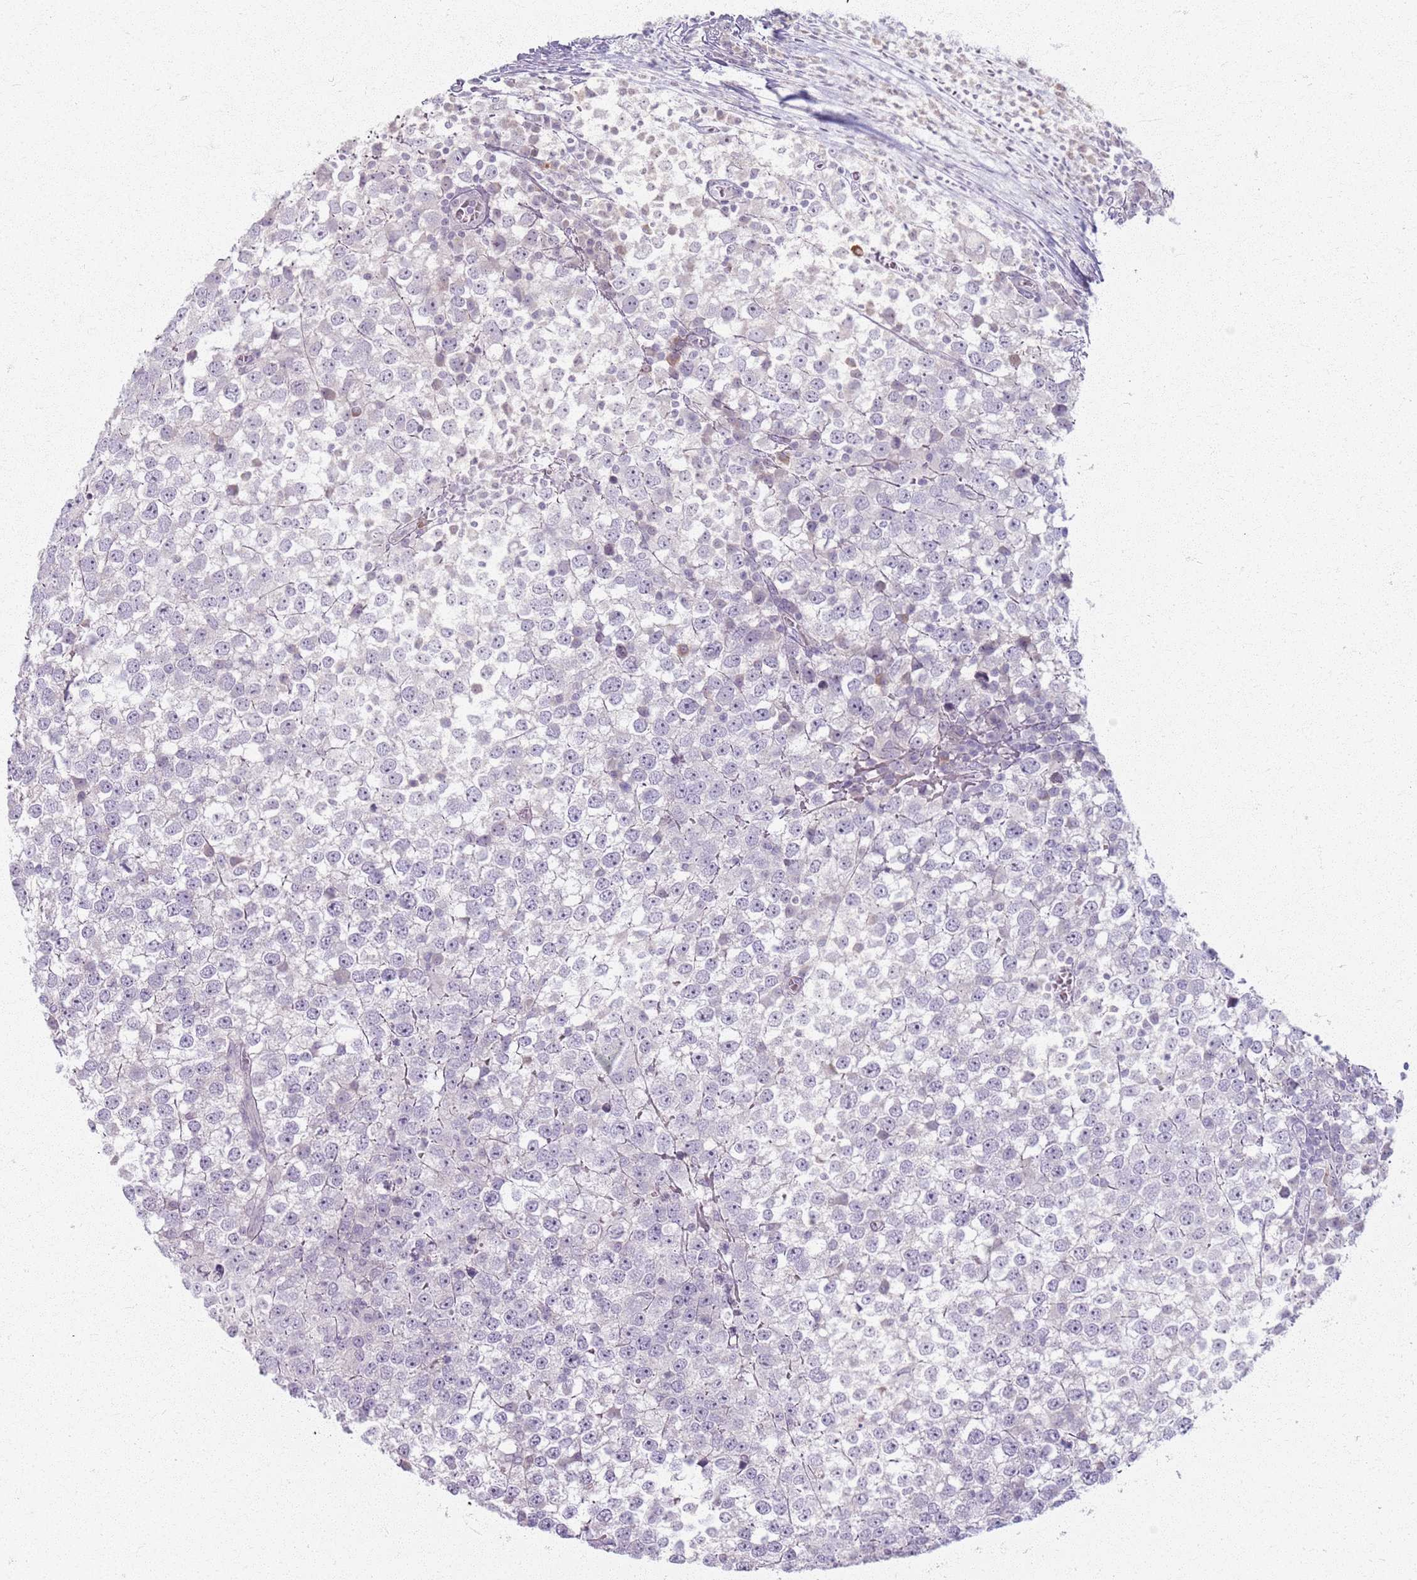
{"staining": {"intensity": "negative", "quantity": "none", "location": "none"}, "tissue": "testis cancer", "cell_type": "Tumor cells", "image_type": "cancer", "snomed": [{"axis": "morphology", "description": "Seminoma, NOS"}, {"axis": "topography", "description": "Testis"}], "caption": "Immunohistochemical staining of human seminoma (testis) exhibits no significant positivity in tumor cells.", "gene": "CRIPT", "patient": {"sex": "male", "age": 65}}